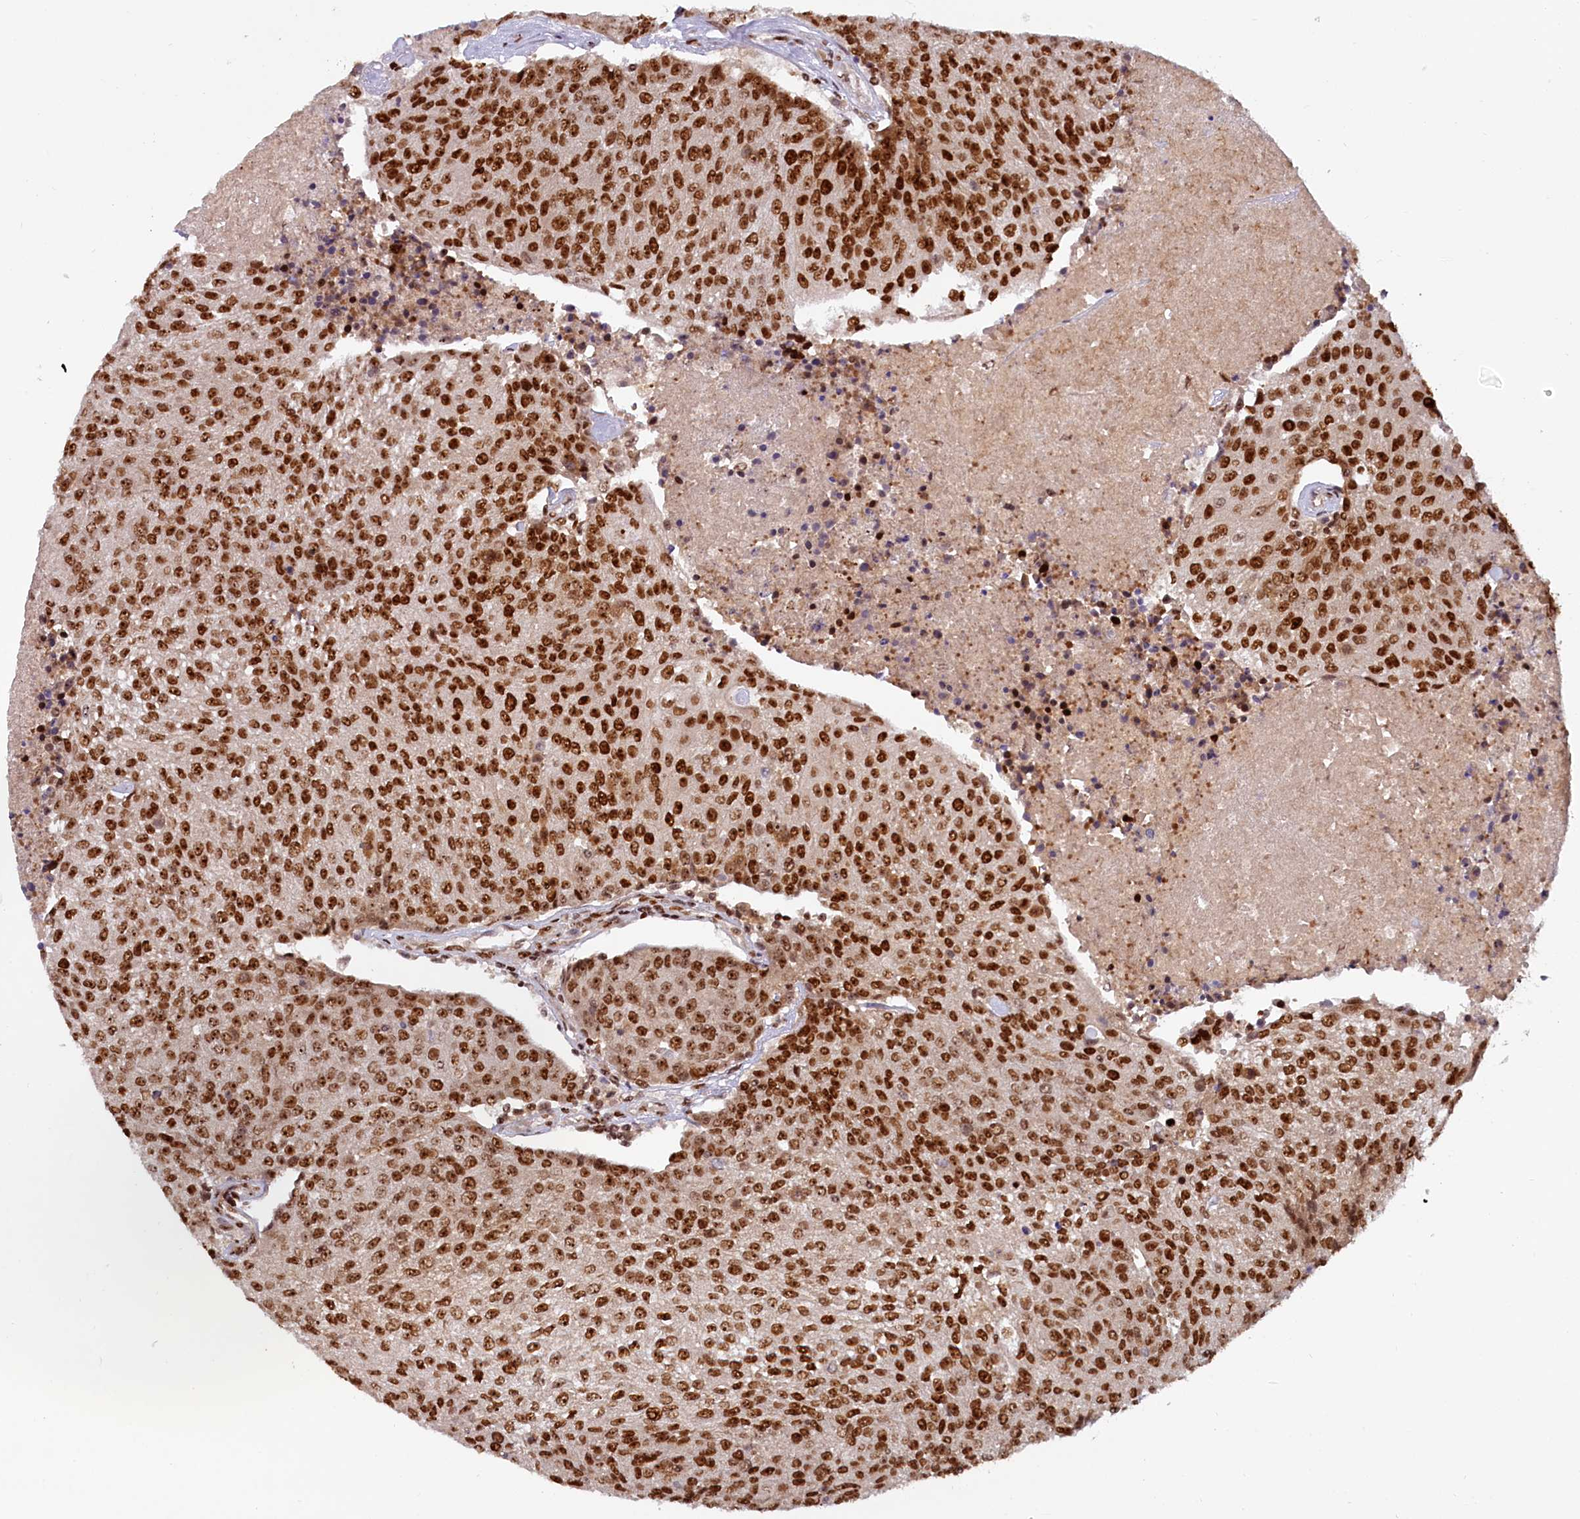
{"staining": {"intensity": "strong", "quantity": ">75%", "location": "nuclear"}, "tissue": "urothelial cancer", "cell_type": "Tumor cells", "image_type": "cancer", "snomed": [{"axis": "morphology", "description": "Urothelial carcinoma, High grade"}, {"axis": "topography", "description": "Urinary bladder"}], "caption": "Urothelial cancer stained for a protein exhibits strong nuclear positivity in tumor cells. (Brightfield microscopy of DAB IHC at high magnification).", "gene": "TCOF1", "patient": {"sex": "female", "age": 85}}